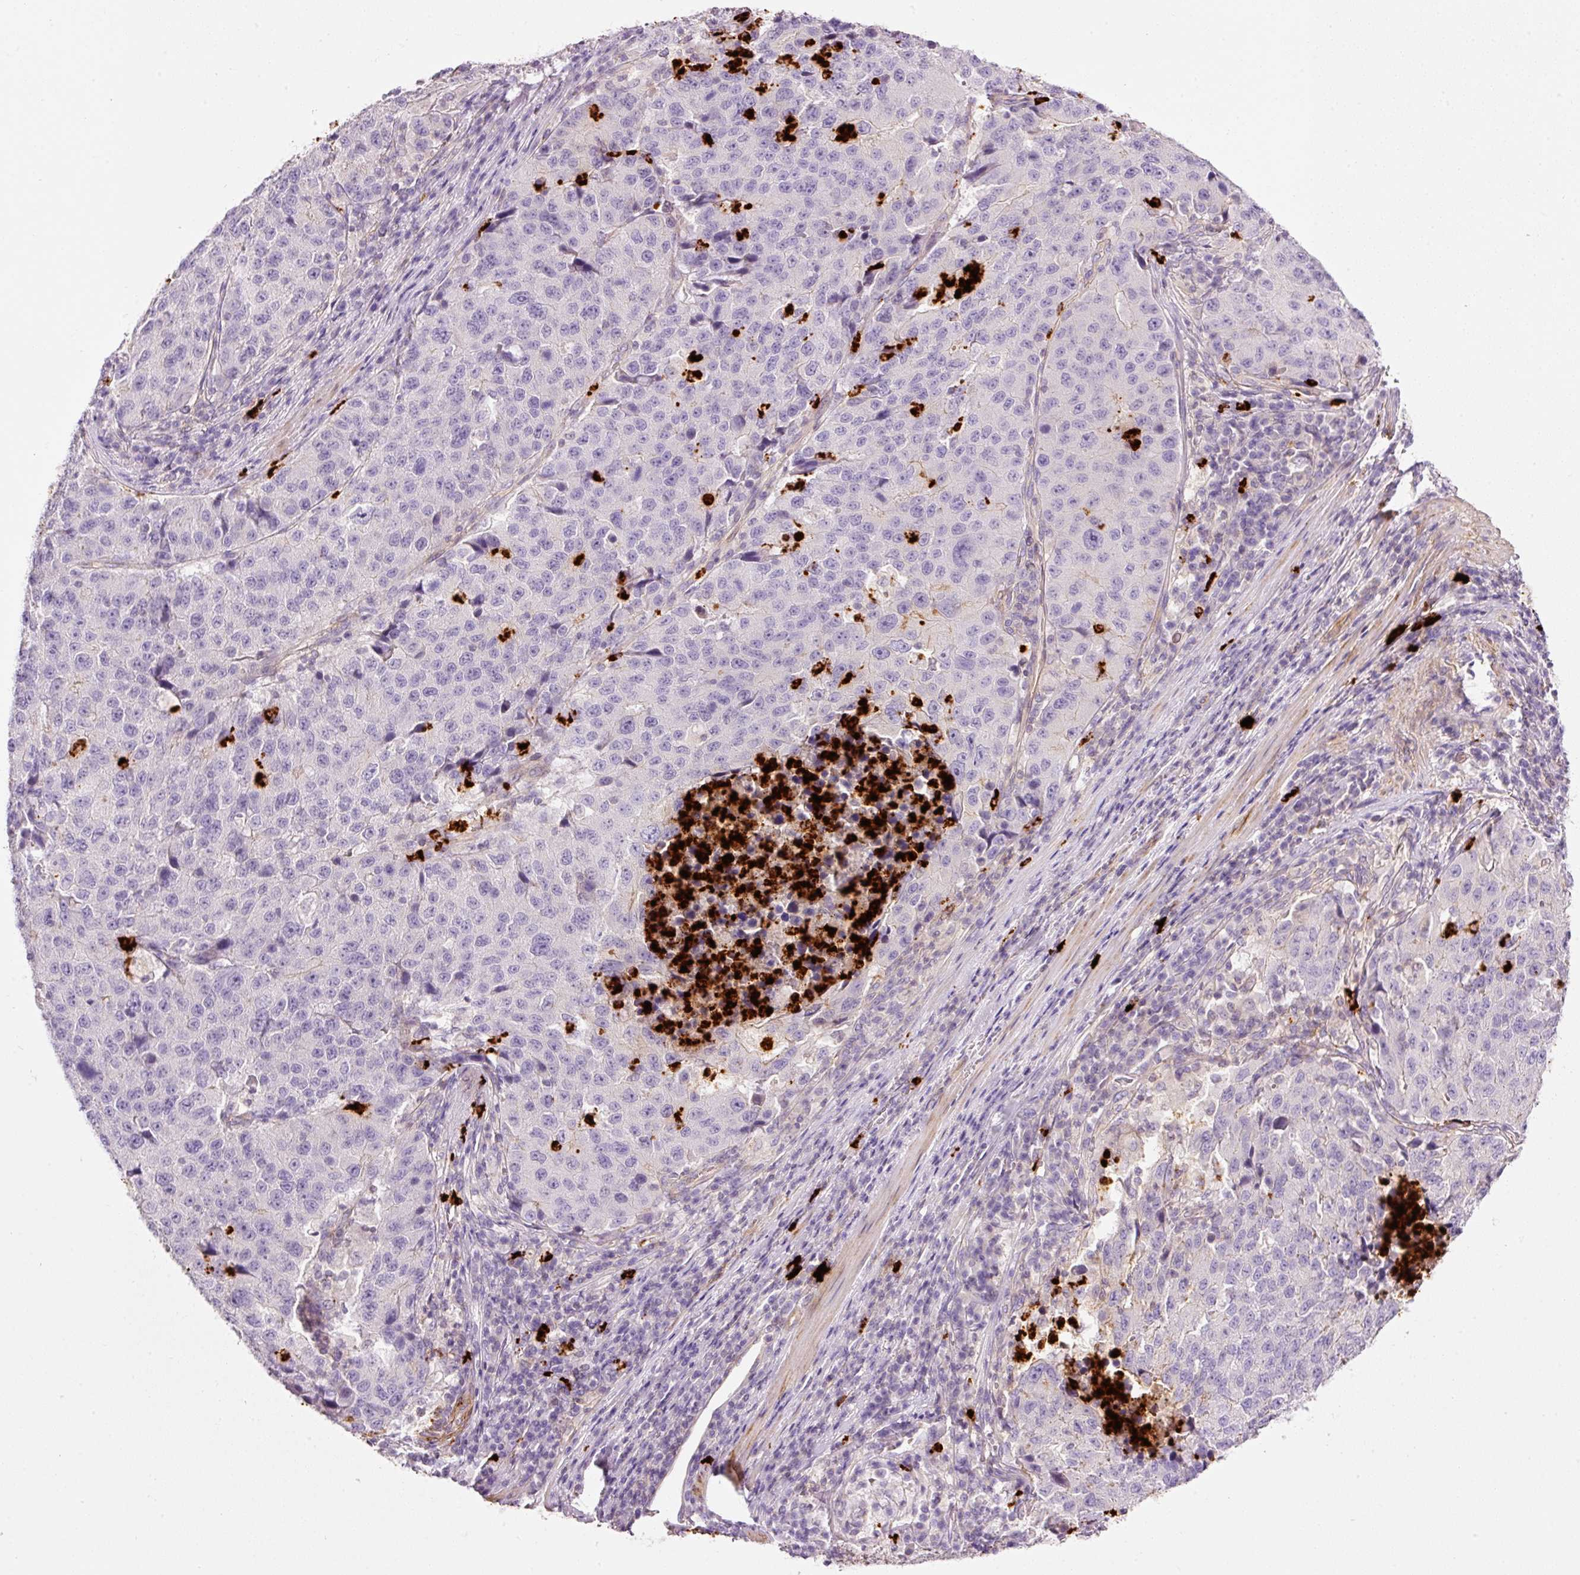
{"staining": {"intensity": "negative", "quantity": "none", "location": "none"}, "tissue": "stomach cancer", "cell_type": "Tumor cells", "image_type": "cancer", "snomed": [{"axis": "morphology", "description": "Adenocarcinoma, NOS"}, {"axis": "topography", "description": "Stomach"}], "caption": "Human stomach cancer (adenocarcinoma) stained for a protein using IHC shows no expression in tumor cells.", "gene": "MAP3K3", "patient": {"sex": "male", "age": 71}}